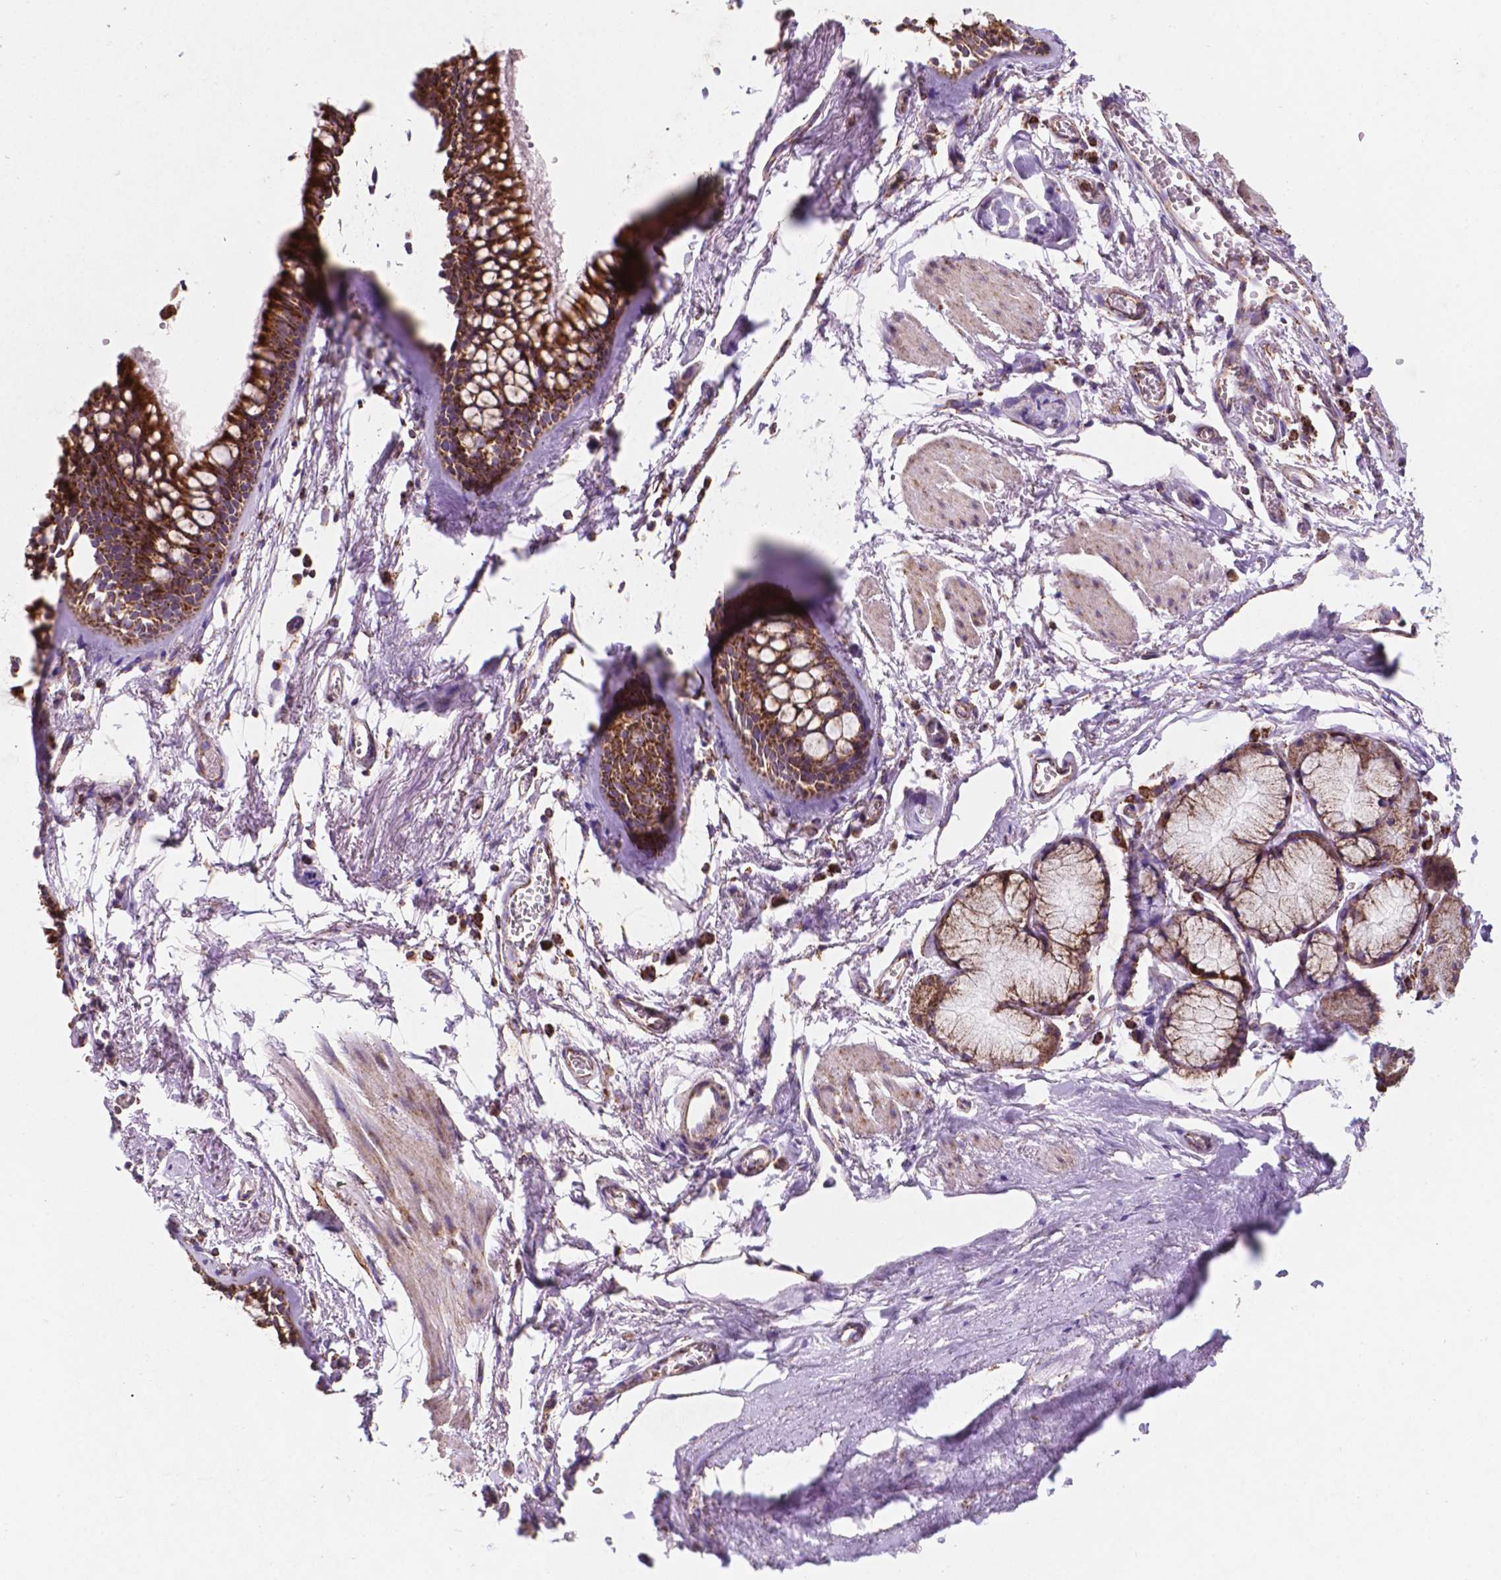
{"staining": {"intensity": "negative", "quantity": "none", "location": "none"}, "tissue": "soft tissue", "cell_type": "Chondrocytes", "image_type": "normal", "snomed": [{"axis": "morphology", "description": "Normal tissue, NOS"}, {"axis": "topography", "description": "Cartilage tissue"}, {"axis": "topography", "description": "Bronchus"}], "caption": "Immunohistochemistry (IHC) photomicrograph of unremarkable soft tissue: soft tissue stained with DAB shows no significant protein expression in chondrocytes.", "gene": "HSPD1", "patient": {"sex": "female", "age": 79}}